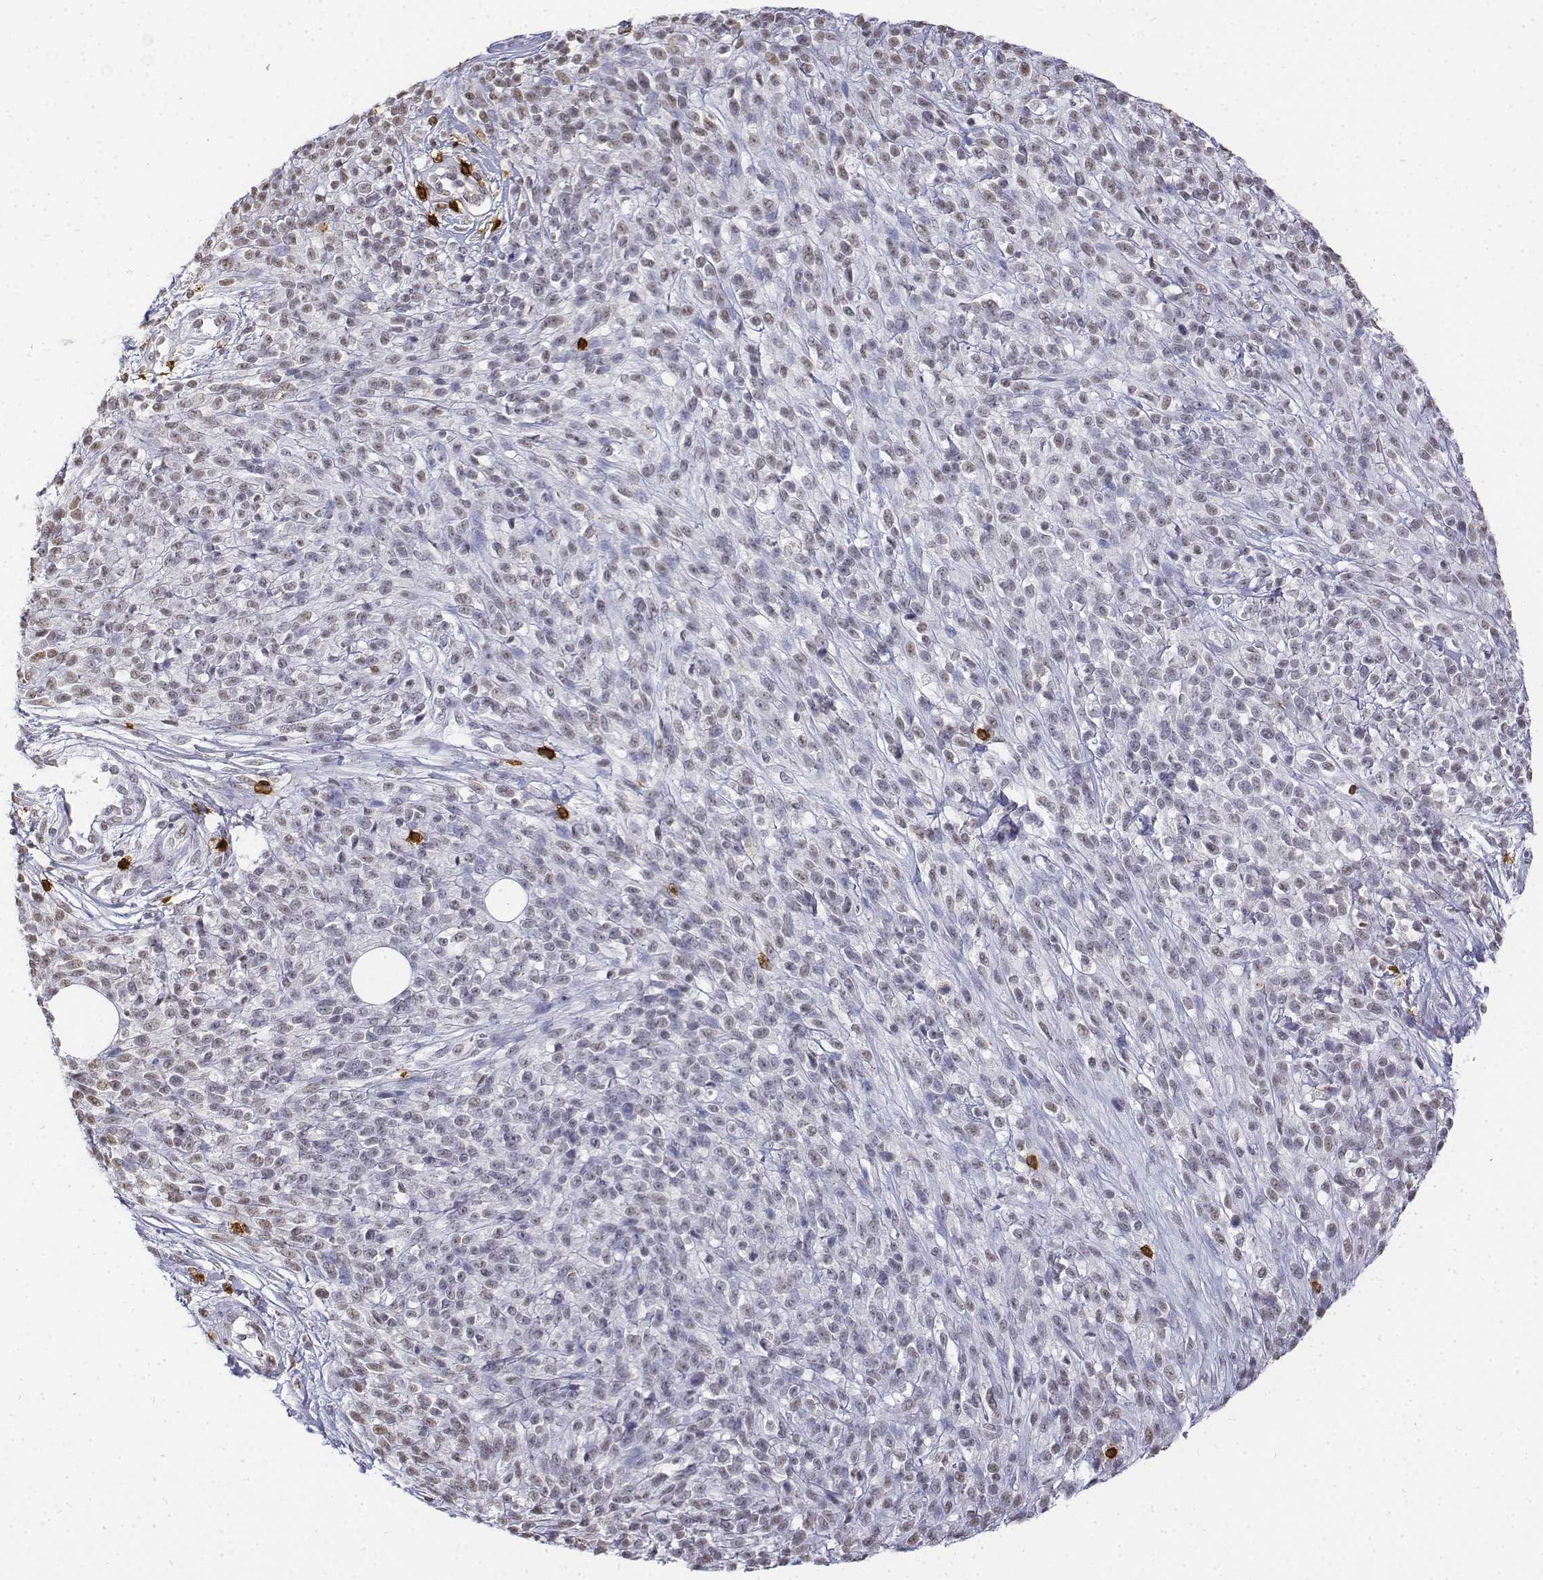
{"staining": {"intensity": "negative", "quantity": "none", "location": "none"}, "tissue": "melanoma", "cell_type": "Tumor cells", "image_type": "cancer", "snomed": [{"axis": "morphology", "description": "Malignant melanoma, NOS"}, {"axis": "topography", "description": "Skin"}, {"axis": "topography", "description": "Skin of trunk"}], "caption": "A photomicrograph of melanoma stained for a protein reveals no brown staining in tumor cells.", "gene": "CD3E", "patient": {"sex": "male", "age": 74}}